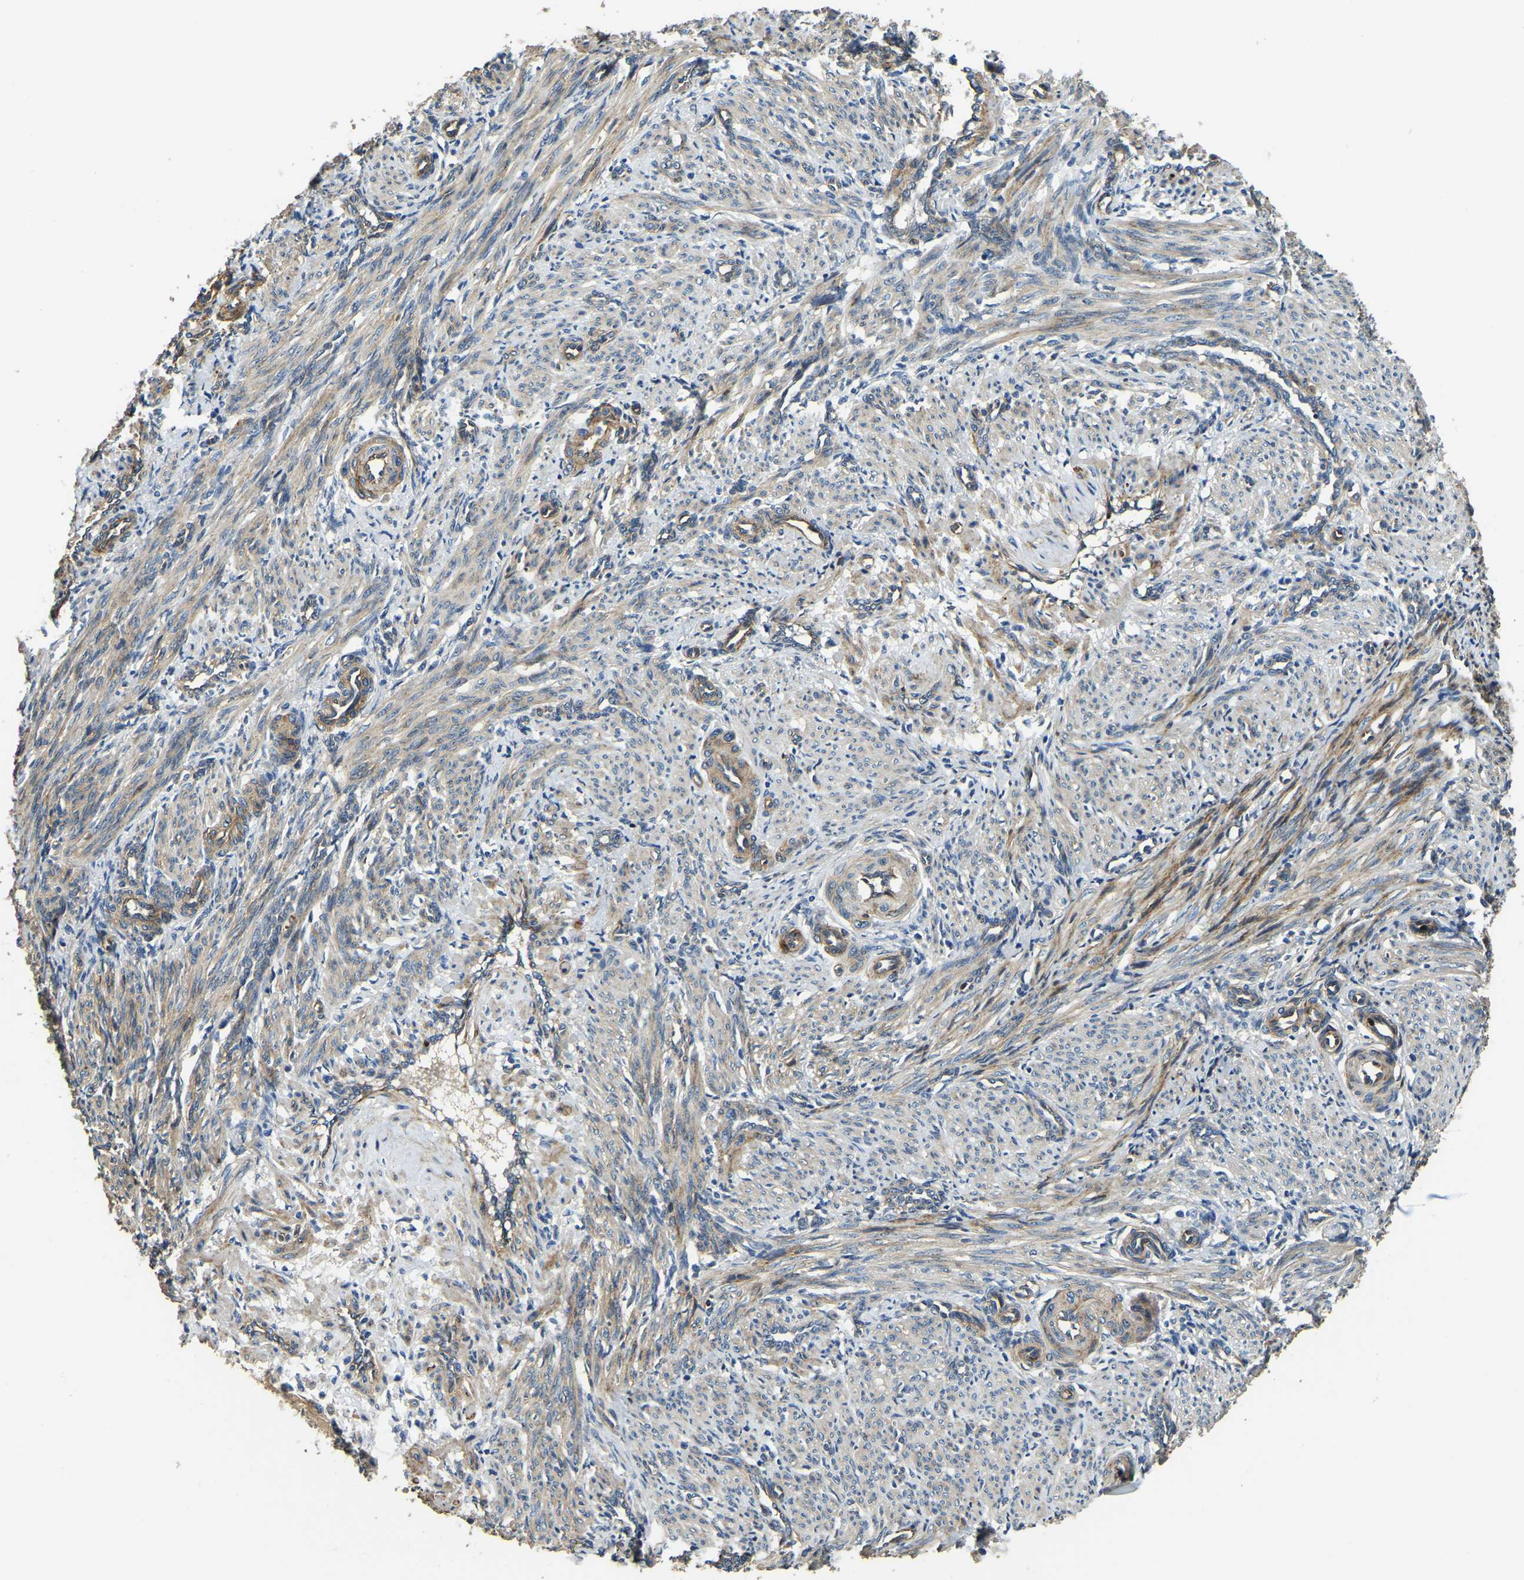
{"staining": {"intensity": "moderate", "quantity": ">75%", "location": "cytoplasmic/membranous"}, "tissue": "smooth muscle", "cell_type": "Smooth muscle cells", "image_type": "normal", "snomed": [{"axis": "morphology", "description": "Normal tissue, NOS"}, {"axis": "topography", "description": "Endometrium"}], "caption": "A photomicrograph showing moderate cytoplasmic/membranous positivity in approximately >75% of smooth muscle cells in unremarkable smooth muscle, as visualized by brown immunohistochemical staining.", "gene": "RNF39", "patient": {"sex": "female", "age": 33}}